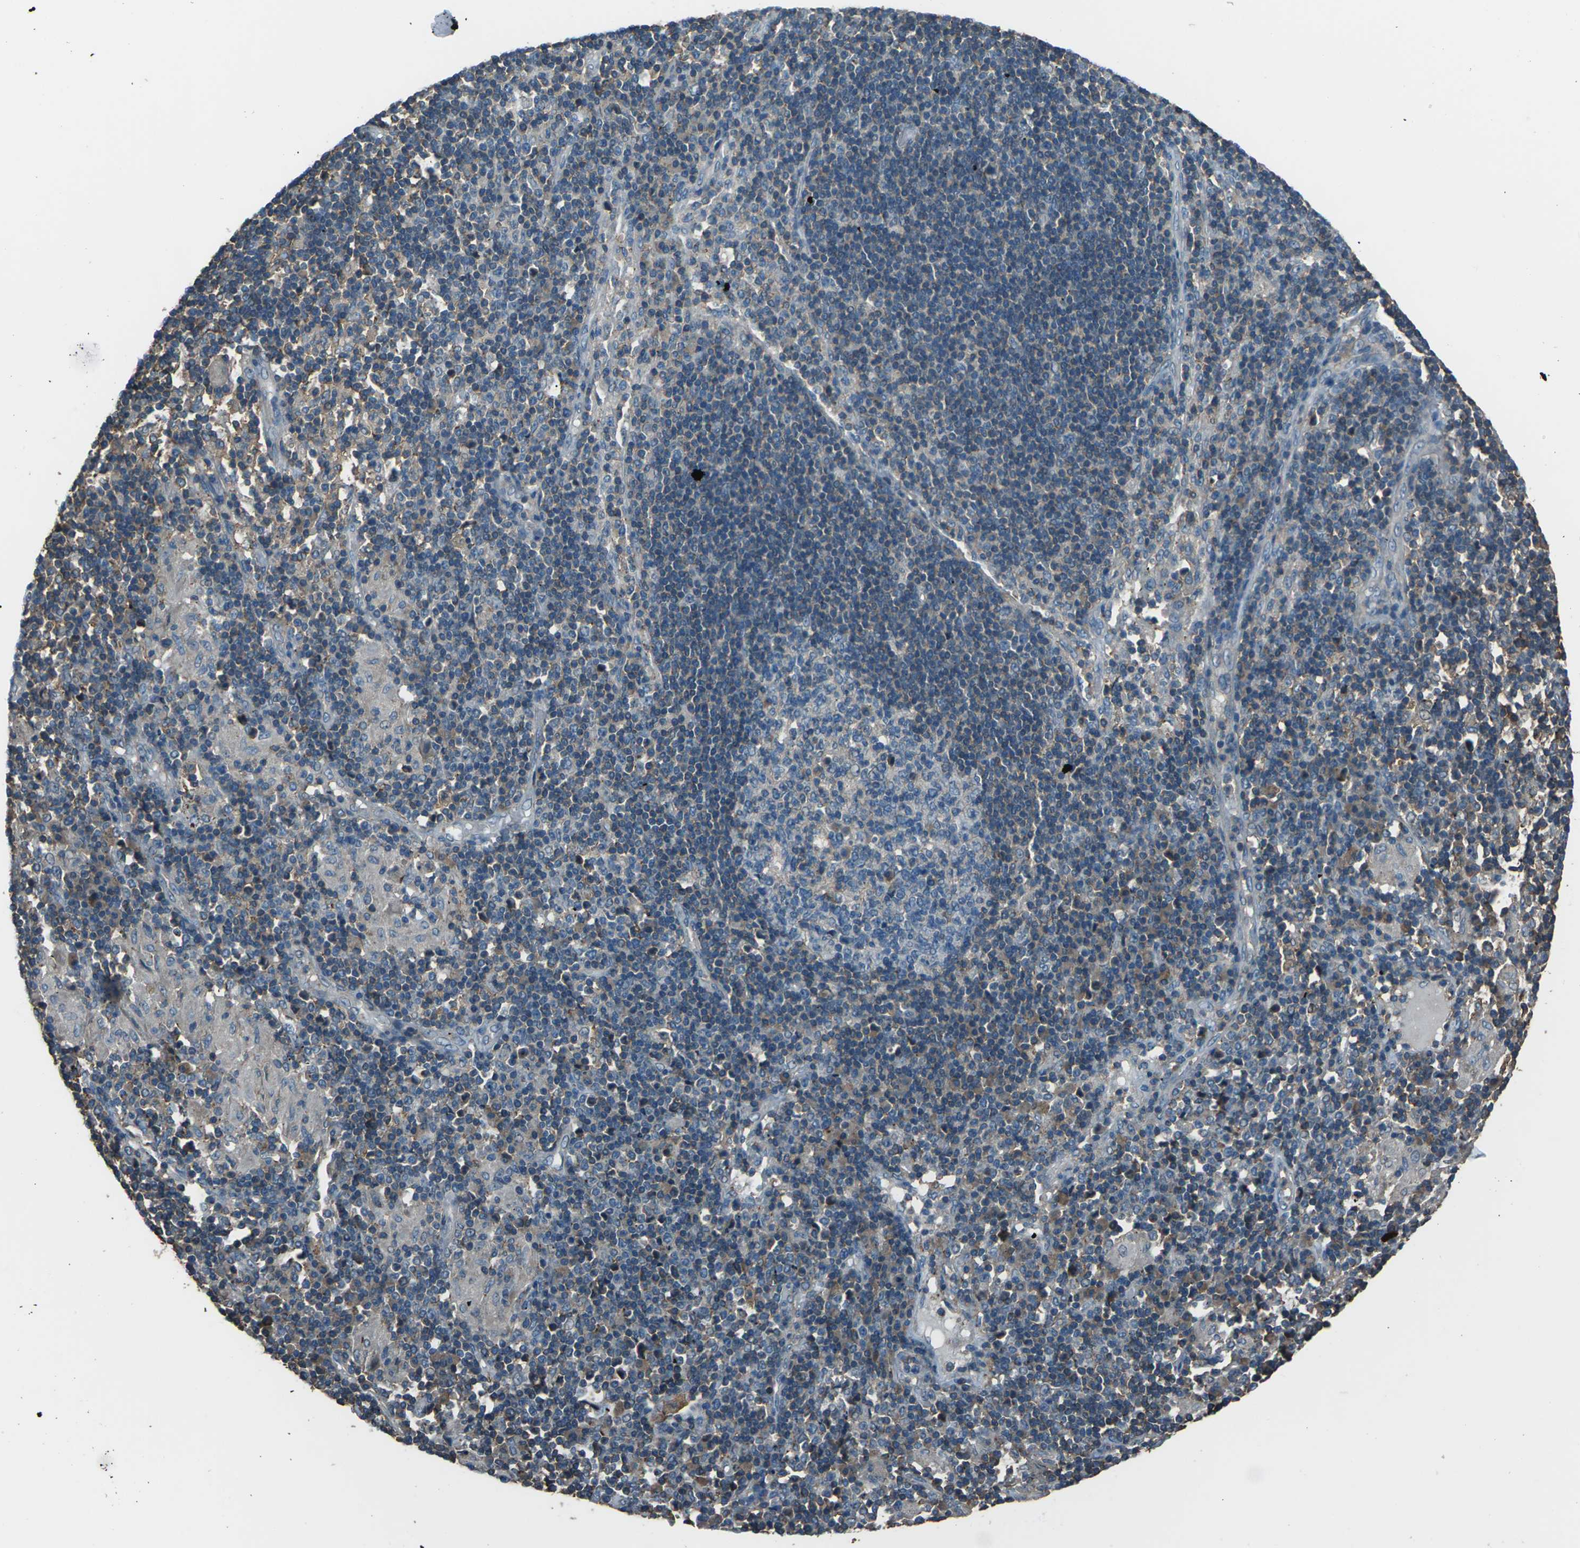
{"staining": {"intensity": "weak", "quantity": ">75%", "location": "cytoplasmic/membranous"}, "tissue": "adipose tissue", "cell_type": "Adipocytes", "image_type": "normal", "snomed": [{"axis": "morphology", "description": "Normal tissue, NOS"}, {"axis": "morphology", "description": "Adenocarcinoma, NOS"}, {"axis": "topography", "description": "Esophagus"}], "caption": "Immunohistochemical staining of normal adipose tissue shows >75% levels of weak cytoplasmic/membranous protein expression in approximately >75% of adipocytes.", "gene": "CMTM4", "patient": {"sex": "male", "age": 62}}